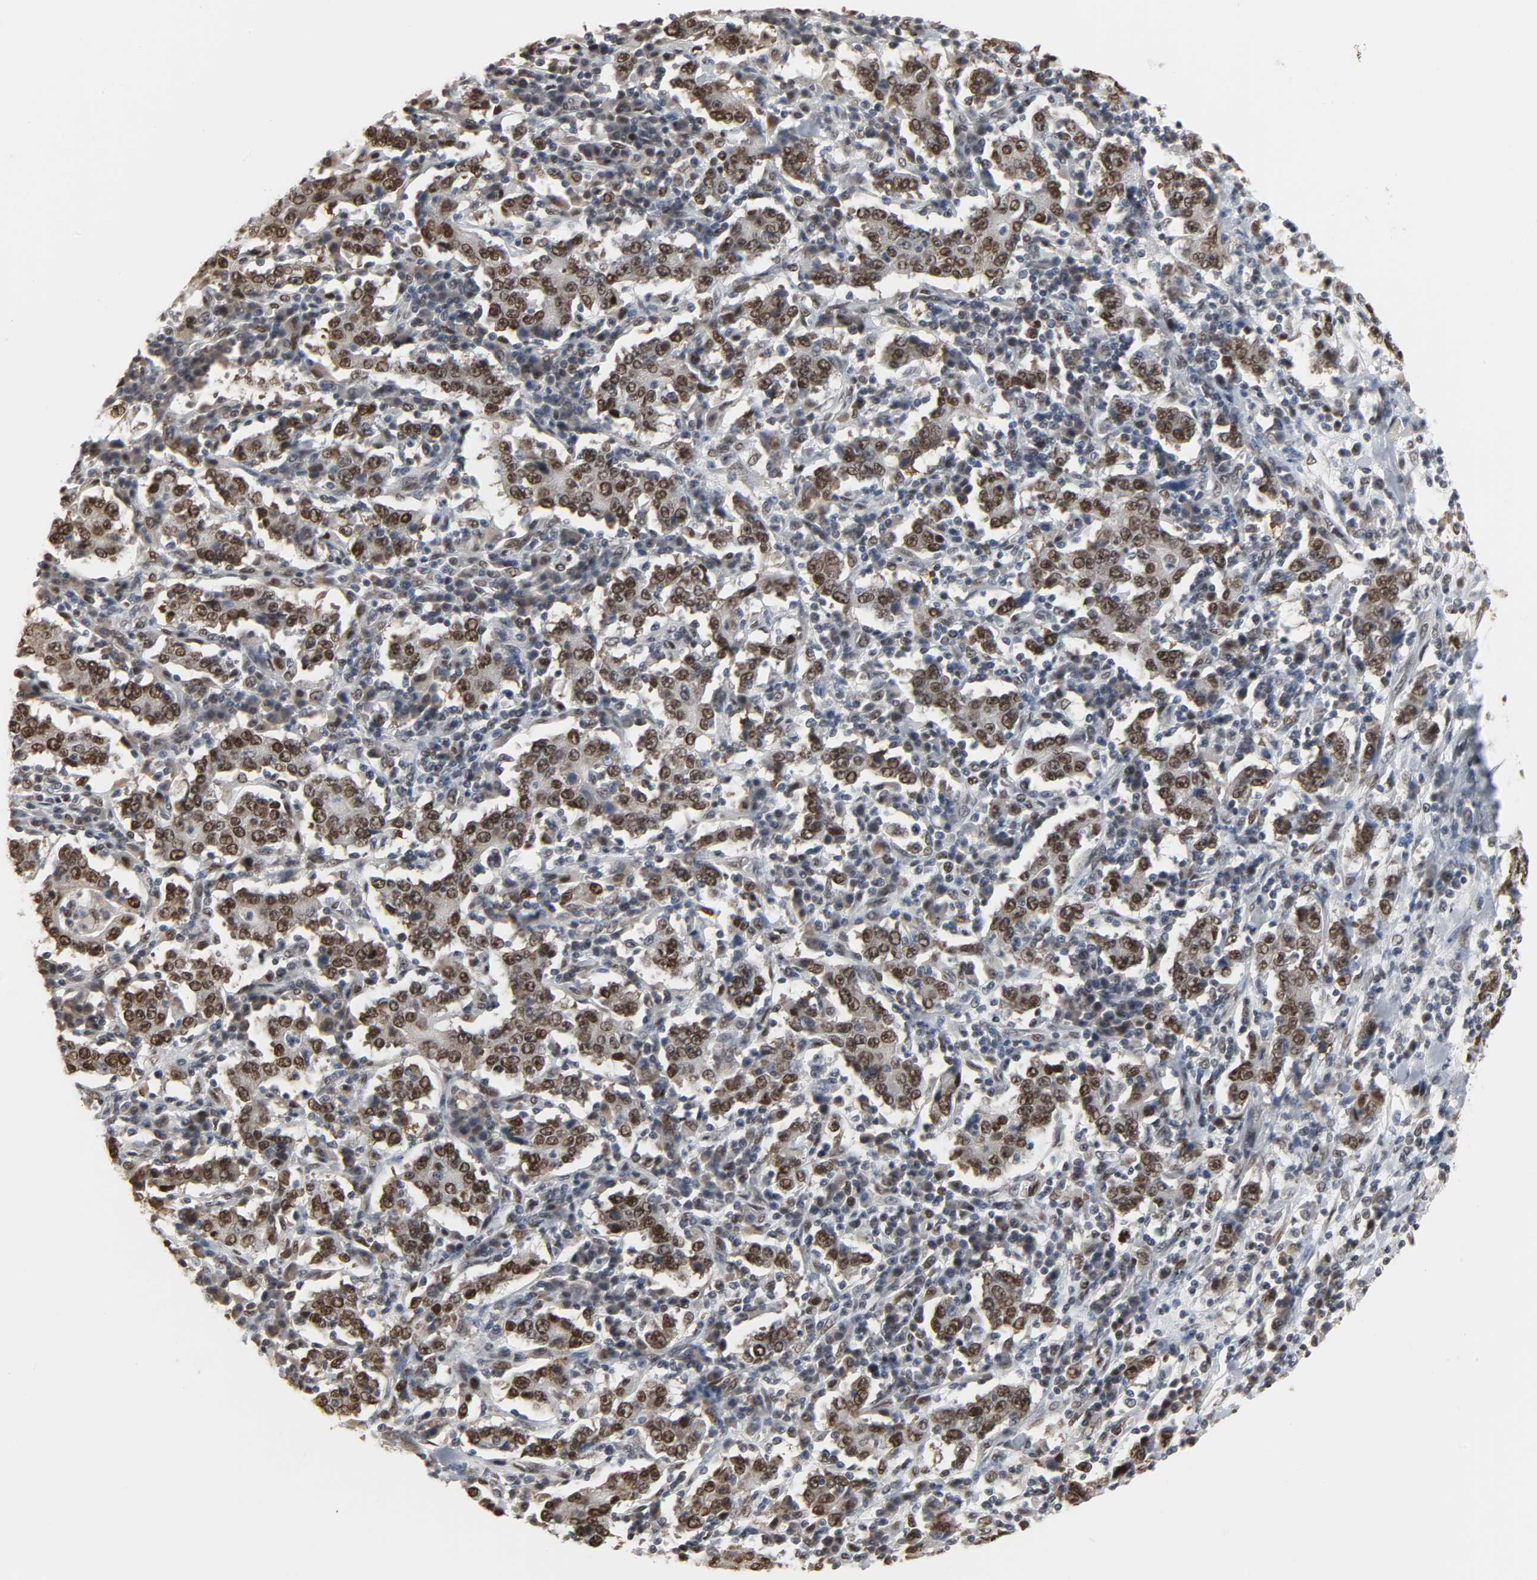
{"staining": {"intensity": "moderate", "quantity": ">75%", "location": "nuclear"}, "tissue": "stomach cancer", "cell_type": "Tumor cells", "image_type": "cancer", "snomed": [{"axis": "morphology", "description": "Normal tissue, NOS"}, {"axis": "morphology", "description": "Adenocarcinoma, NOS"}, {"axis": "topography", "description": "Stomach, upper"}, {"axis": "topography", "description": "Stomach"}], "caption": "Approximately >75% of tumor cells in human stomach cancer (adenocarcinoma) exhibit moderate nuclear protein expression as visualized by brown immunohistochemical staining.", "gene": "DAZAP1", "patient": {"sex": "male", "age": 59}}